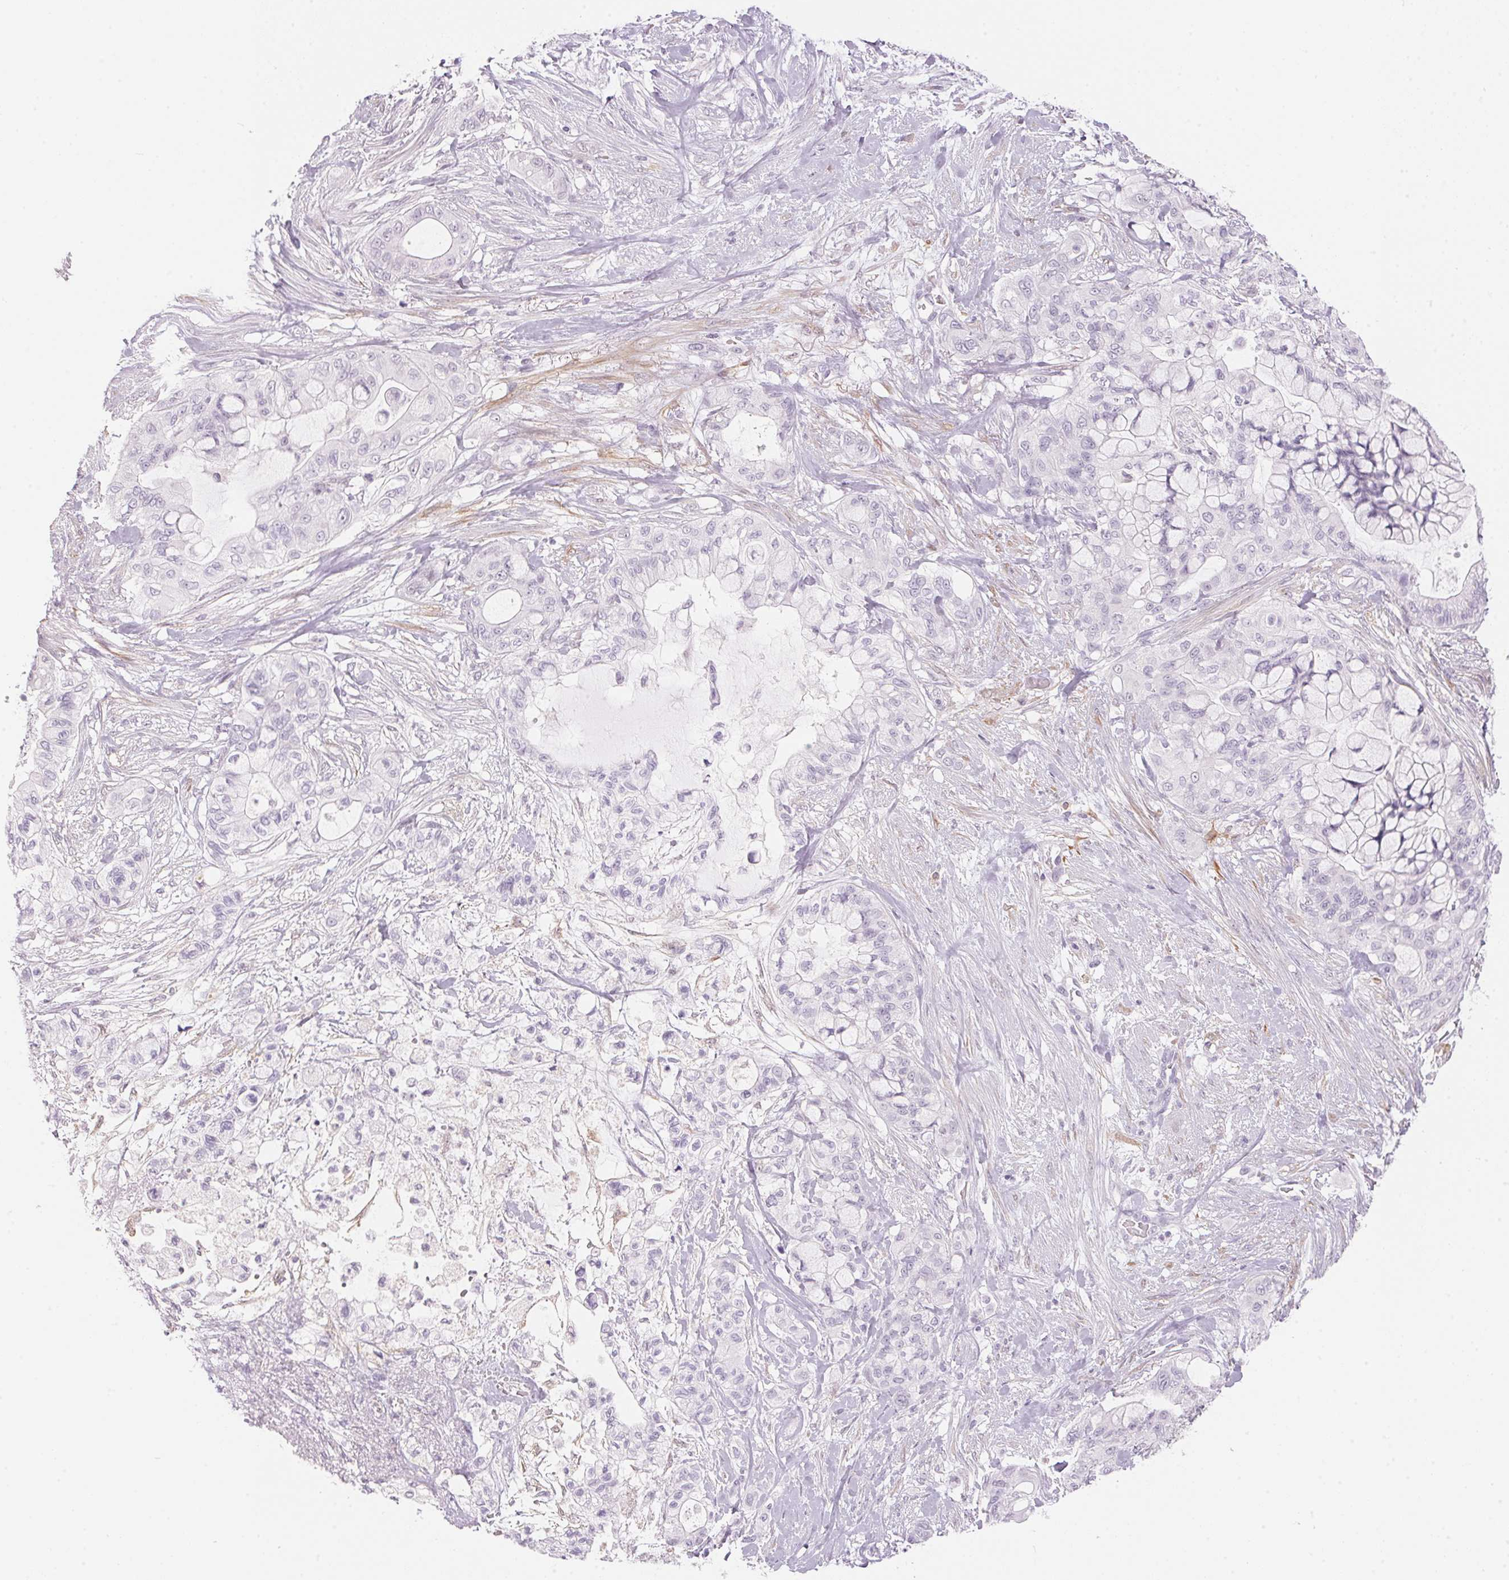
{"staining": {"intensity": "negative", "quantity": "none", "location": "none"}, "tissue": "pancreatic cancer", "cell_type": "Tumor cells", "image_type": "cancer", "snomed": [{"axis": "morphology", "description": "Adenocarcinoma, NOS"}, {"axis": "topography", "description": "Pancreas"}], "caption": "Tumor cells show no significant staining in adenocarcinoma (pancreatic).", "gene": "CADPS", "patient": {"sex": "male", "age": 71}}